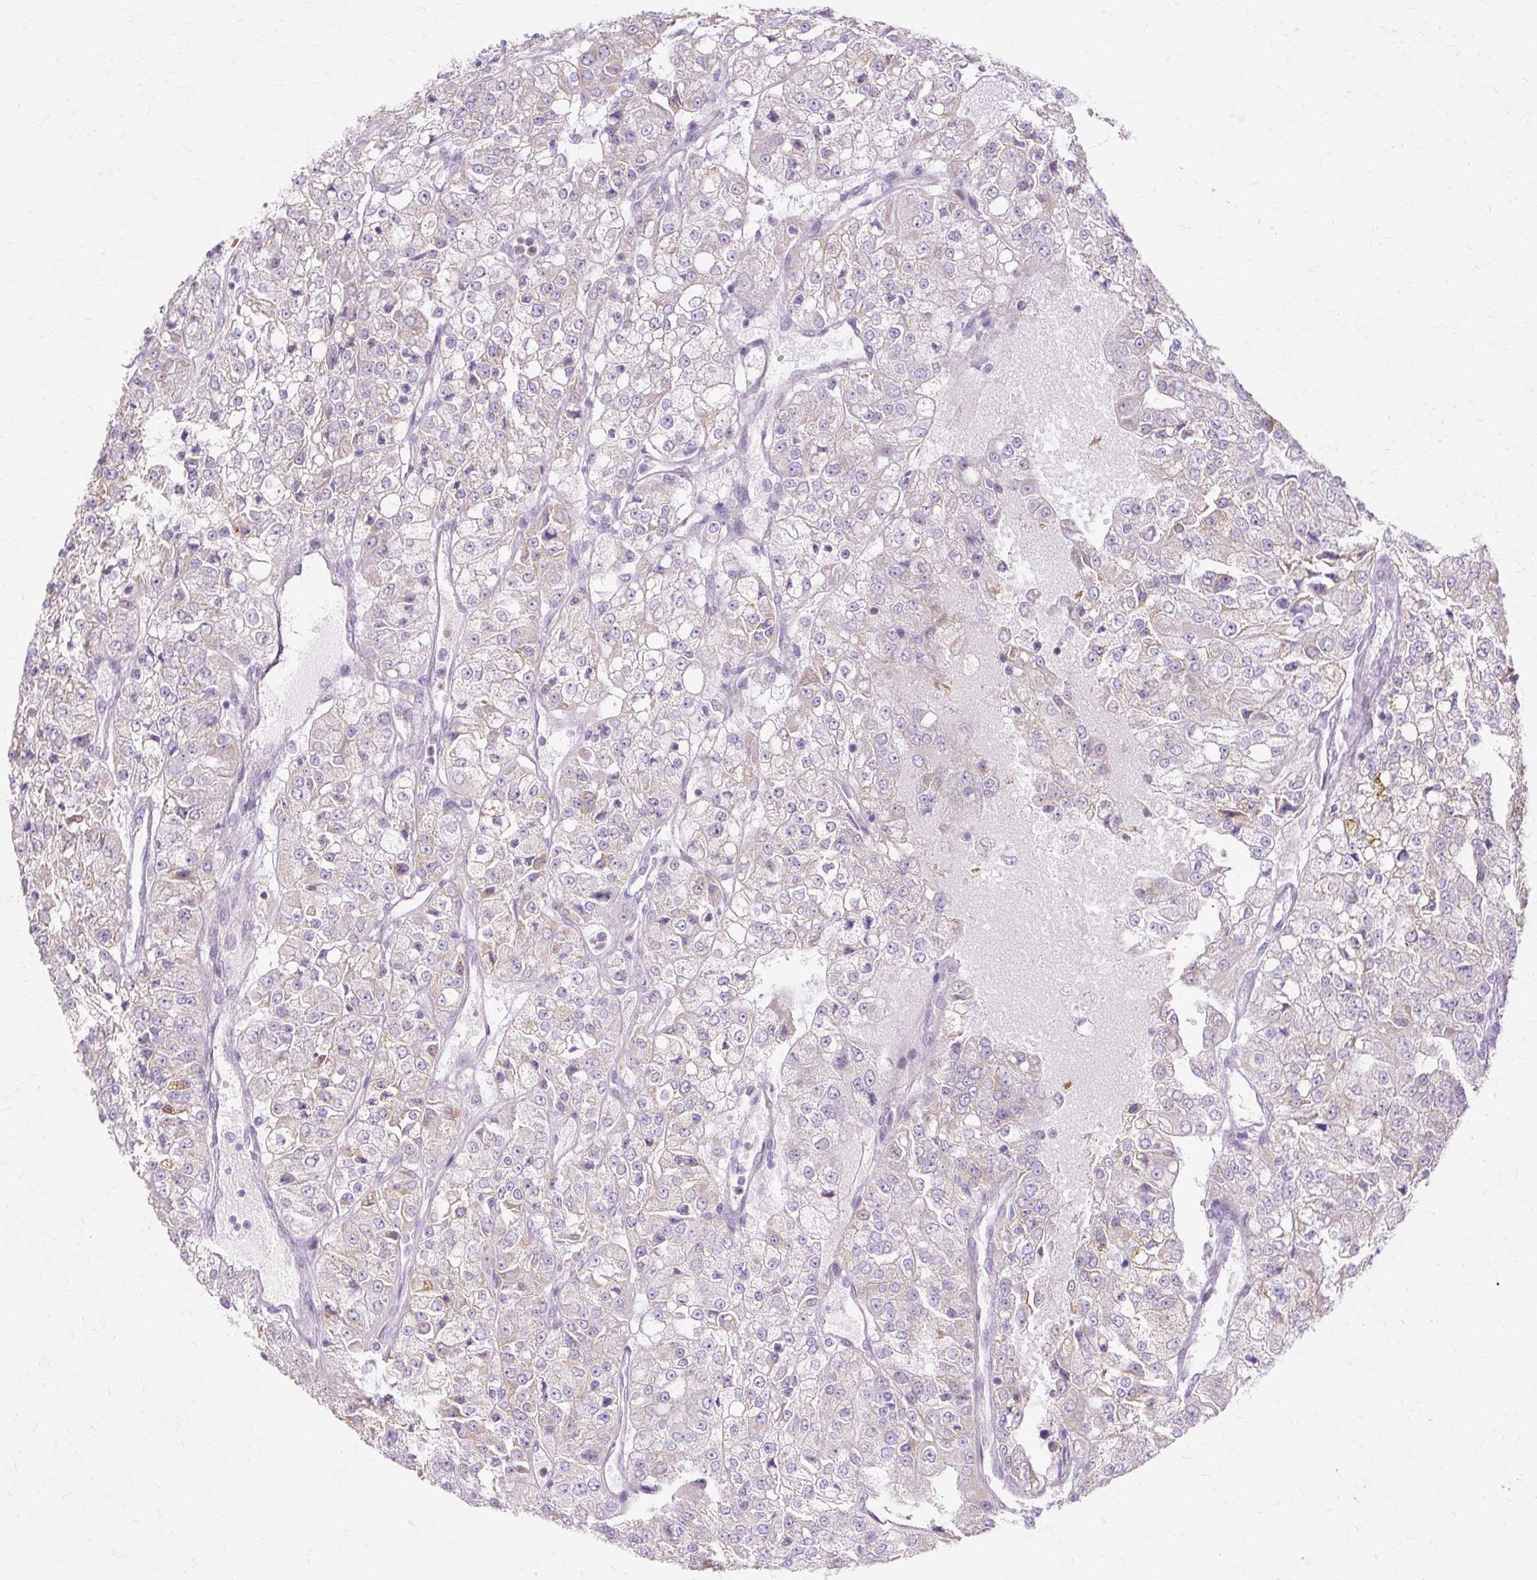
{"staining": {"intensity": "weak", "quantity": "<25%", "location": "cytoplasmic/membranous"}, "tissue": "renal cancer", "cell_type": "Tumor cells", "image_type": "cancer", "snomed": [{"axis": "morphology", "description": "Adenocarcinoma, NOS"}, {"axis": "topography", "description": "Kidney"}], "caption": "High magnification brightfield microscopy of renal cancer (adenocarcinoma) stained with DAB (brown) and counterstained with hematoxylin (blue): tumor cells show no significant positivity.", "gene": "HSD11B1", "patient": {"sex": "female", "age": 63}}